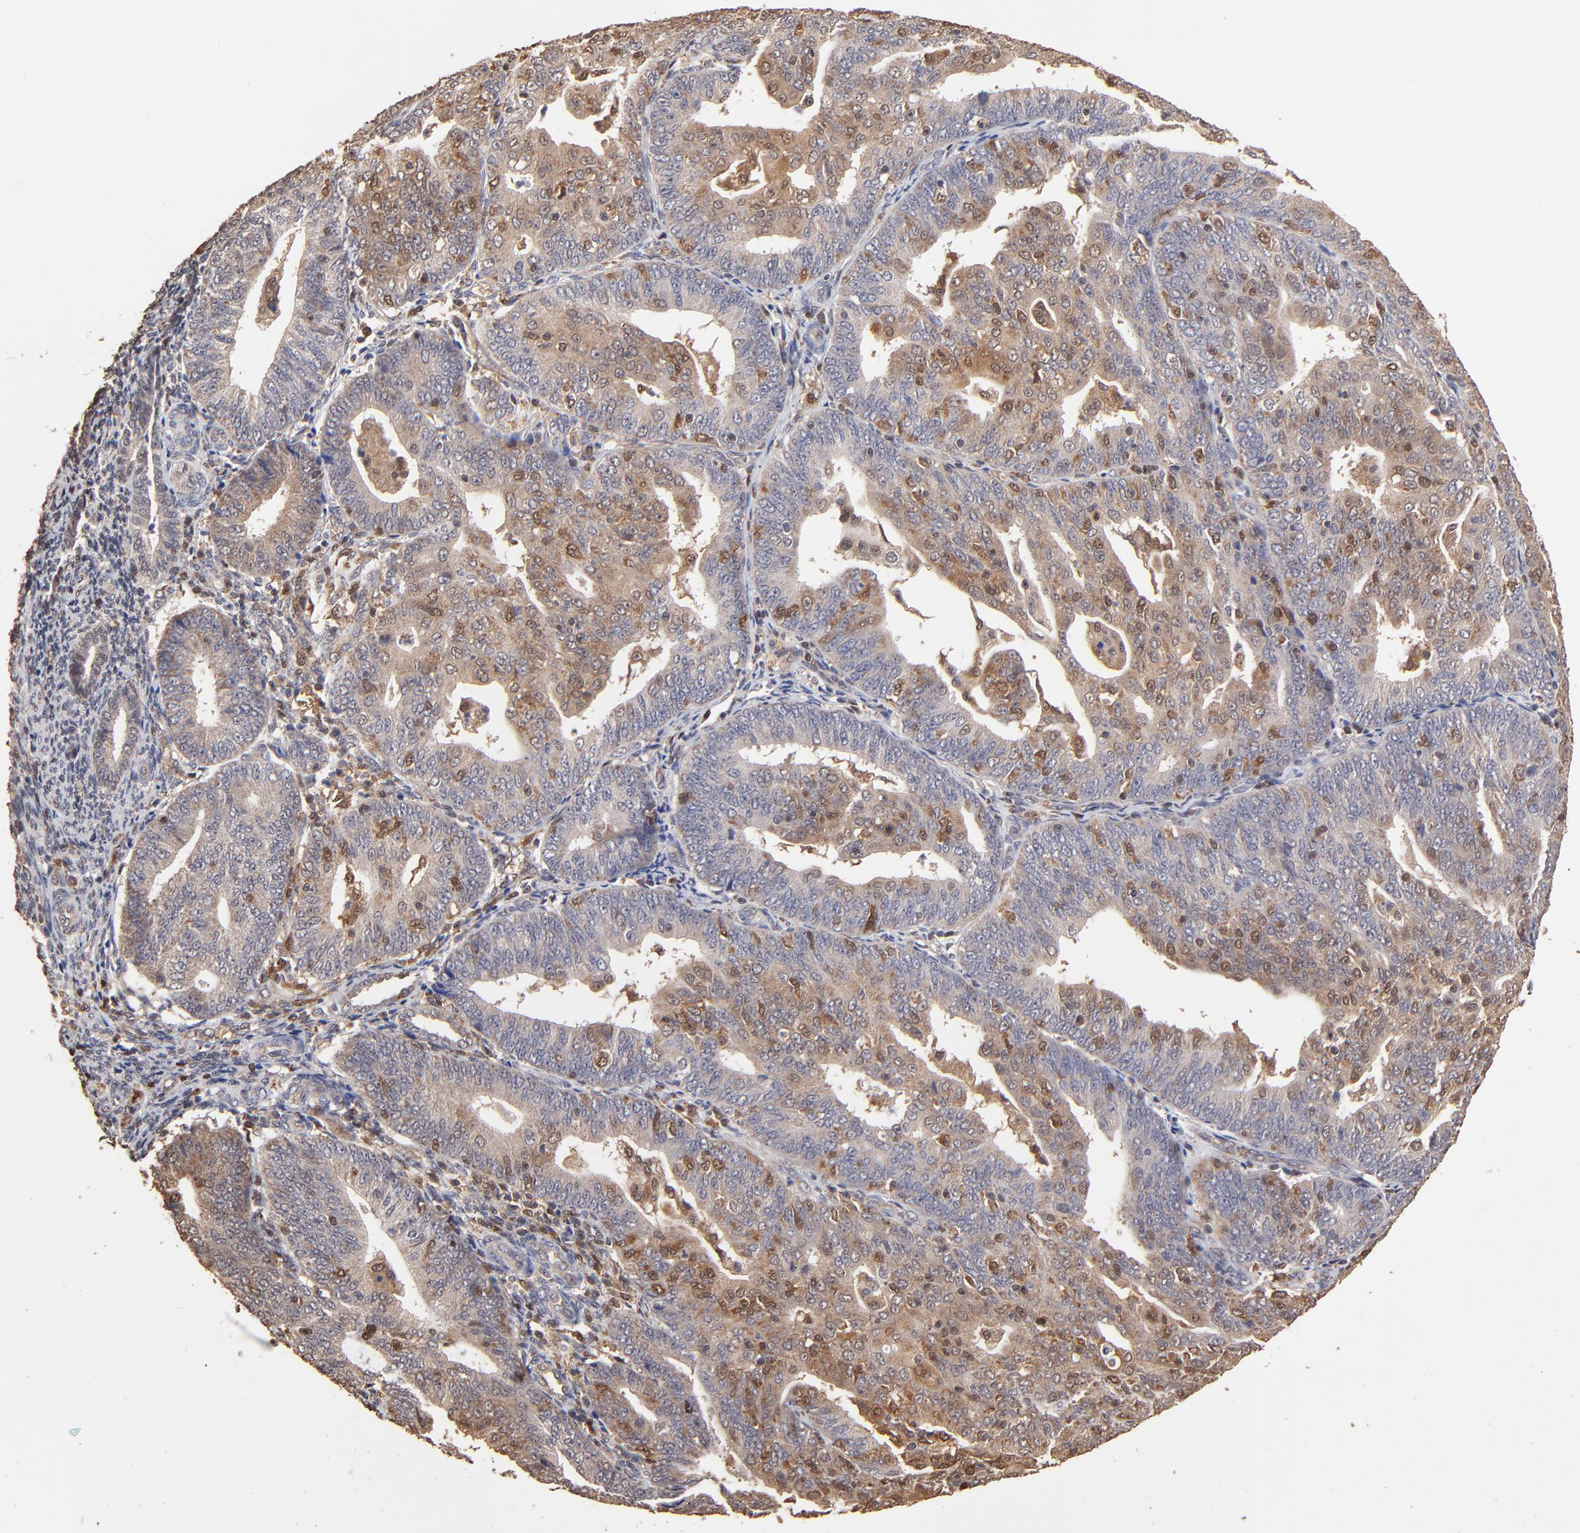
{"staining": {"intensity": "weak", "quantity": ">75%", "location": "cytoplasmic/membranous"}, "tissue": "endometrial cancer", "cell_type": "Tumor cells", "image_type": "cancer", "snomed": [{"axis": "morphology", "description": "Adenocarcinoma, NOS"}, {"axis": "topography", "description": "Endometrium"}], "caption": "IHC of human endometrial adenocarcinoma reveals low levels of weak cytoplasmic/membranous positivity in about >75% of tumor cells. (IHC, brightfield microscopy, high magnification).", "gene": "CASP1", "patient": {"sex": "female", "age": 56}}